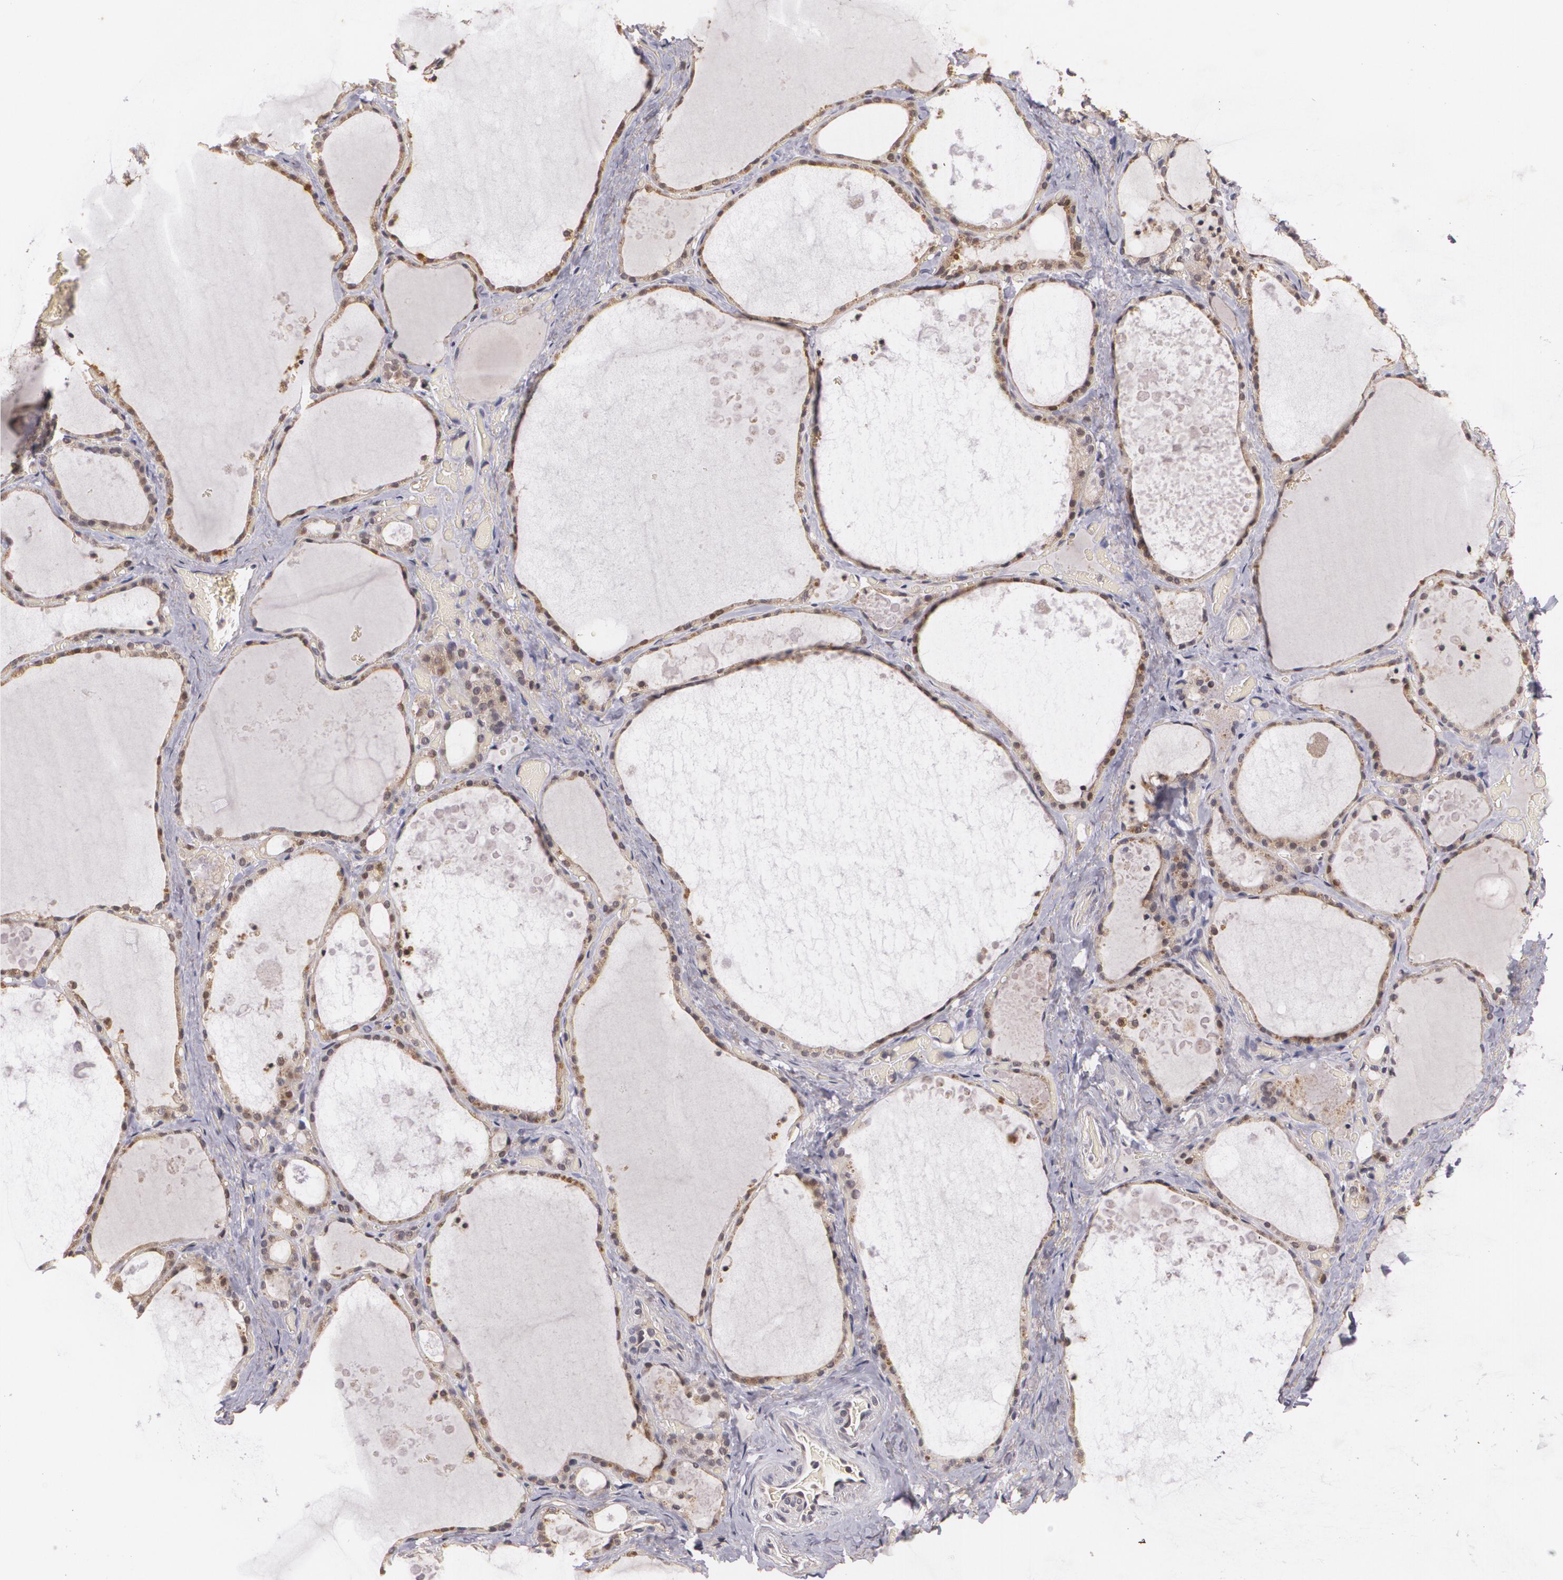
{"staining": {"intensity": "weak", "quantity": "25%-75%", "location": "cytoplasmic/membranous,nuclear"}, "tissue": "thyroid gland", "cell_type": "Glandular cells", "image_type": "normal", "snomed": [{"axis": "morphology", "description": "Normal tissue, NOS"}, {"axis": "topography", "description": "Thyroid gland"}], "caption": "Weak cytoplasmic/membranous,nuclear positivity for a protein is identified in approximately 25%-75% of glandular cells of unremarkable thyroid gland using immunohistochemistry (IHC).", "gene": "BRCA1", "patient": {"sex": "male", "age": 61}}